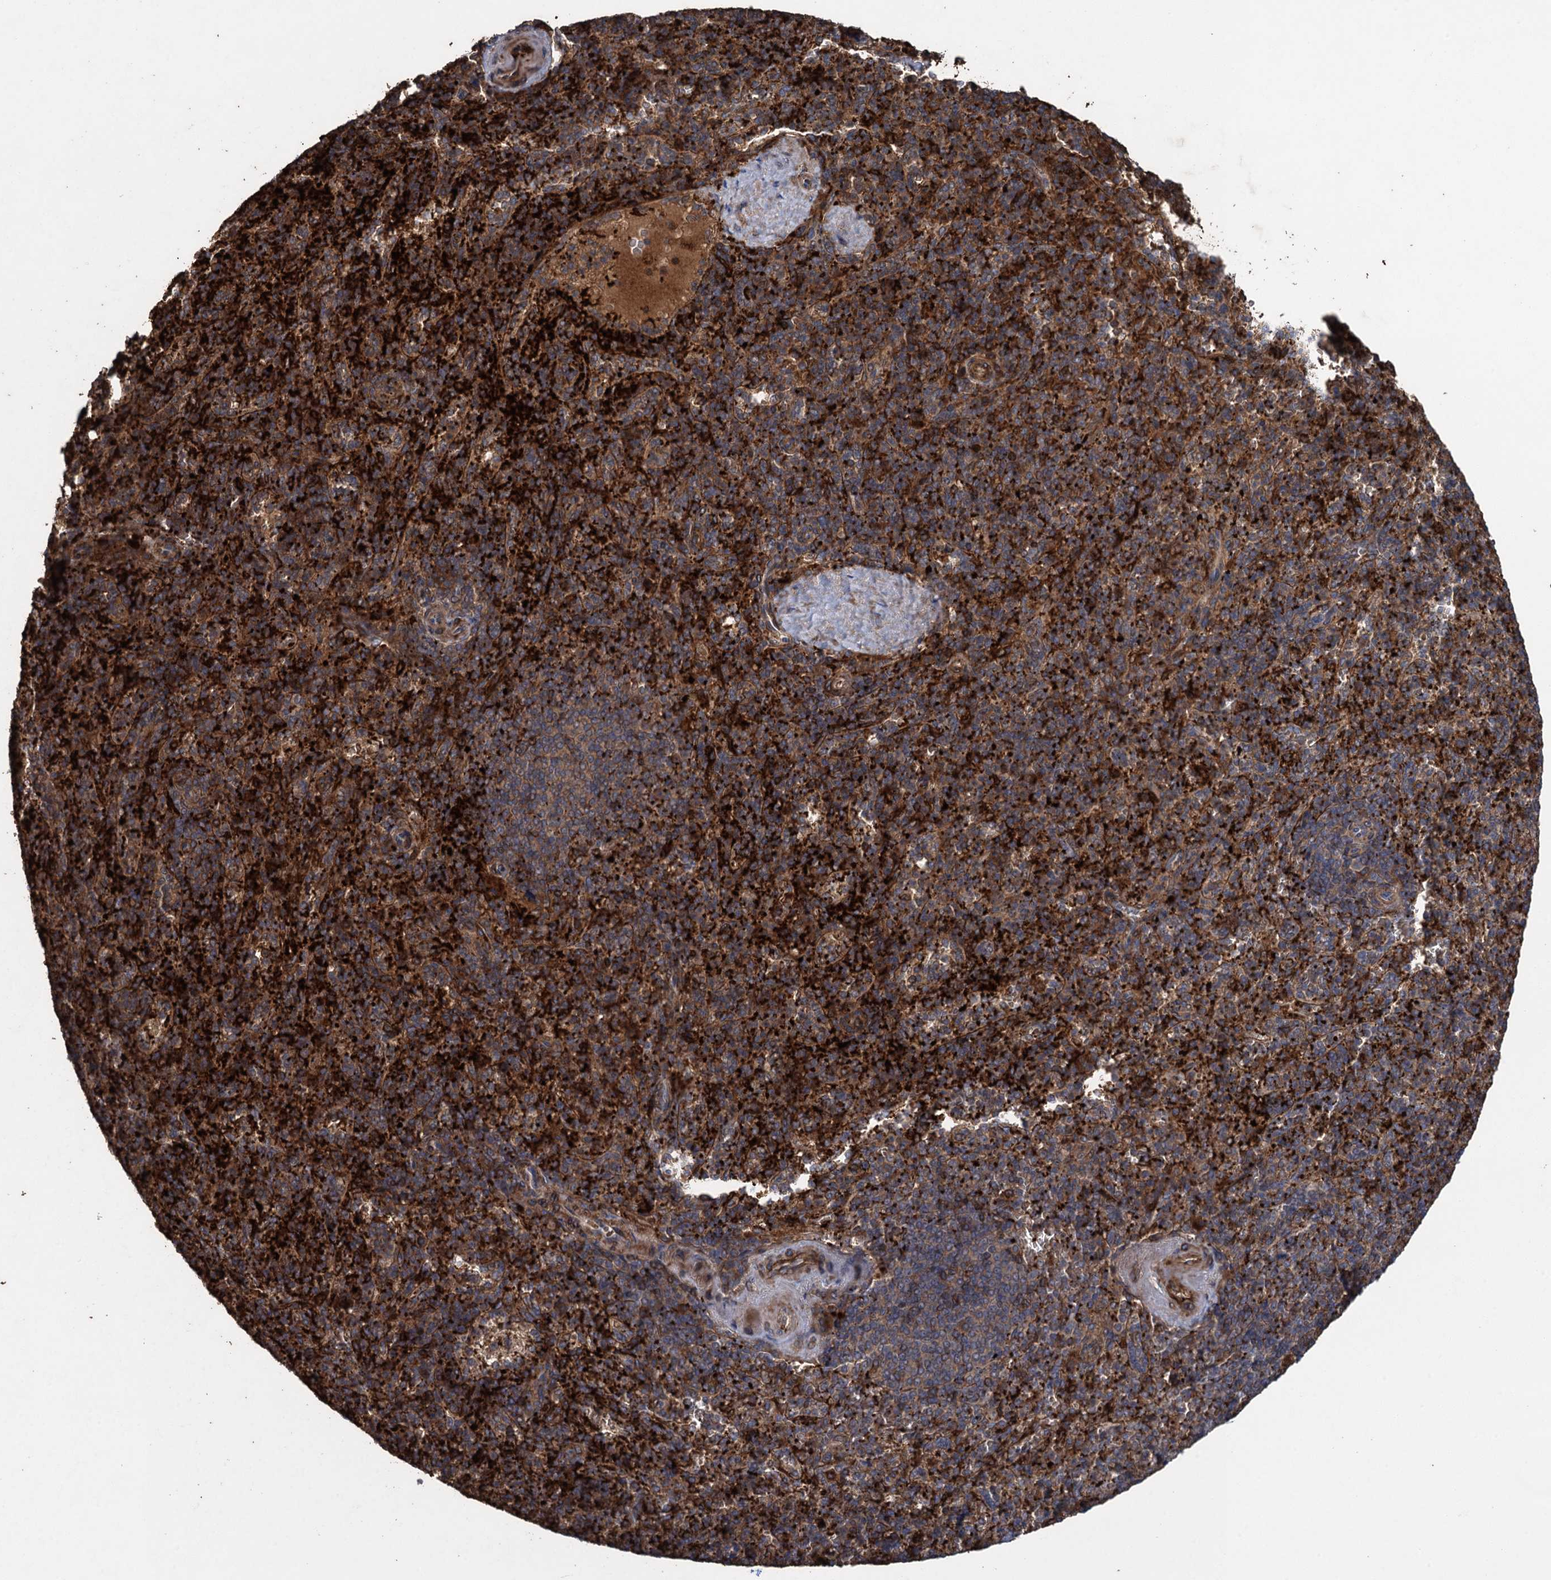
{"staining": {"intensity": "strong", "quantity": "25%-75%", "location": "cytoplasmic/membranous"}, "tissue": "spleen", "cell_type": "Cells in red pulp", "image_type": "normal", "snomed": [{"axis": "morphology", "description": "Normal tissue, NOS"}, {"axis": "topography", "description": "Spleen"}], "caption": "An immunohistochemistry micrograph of normal tissue is shown. Protein staining in brown shows strong cytoplasmic/membranous positivity in spleen within cells in red pulp. (brown staining indicates protein expression, while blue staining denotes nuclei).", "gene": "TXNDC11", "patient": {"sex": "male", "age": 82}}